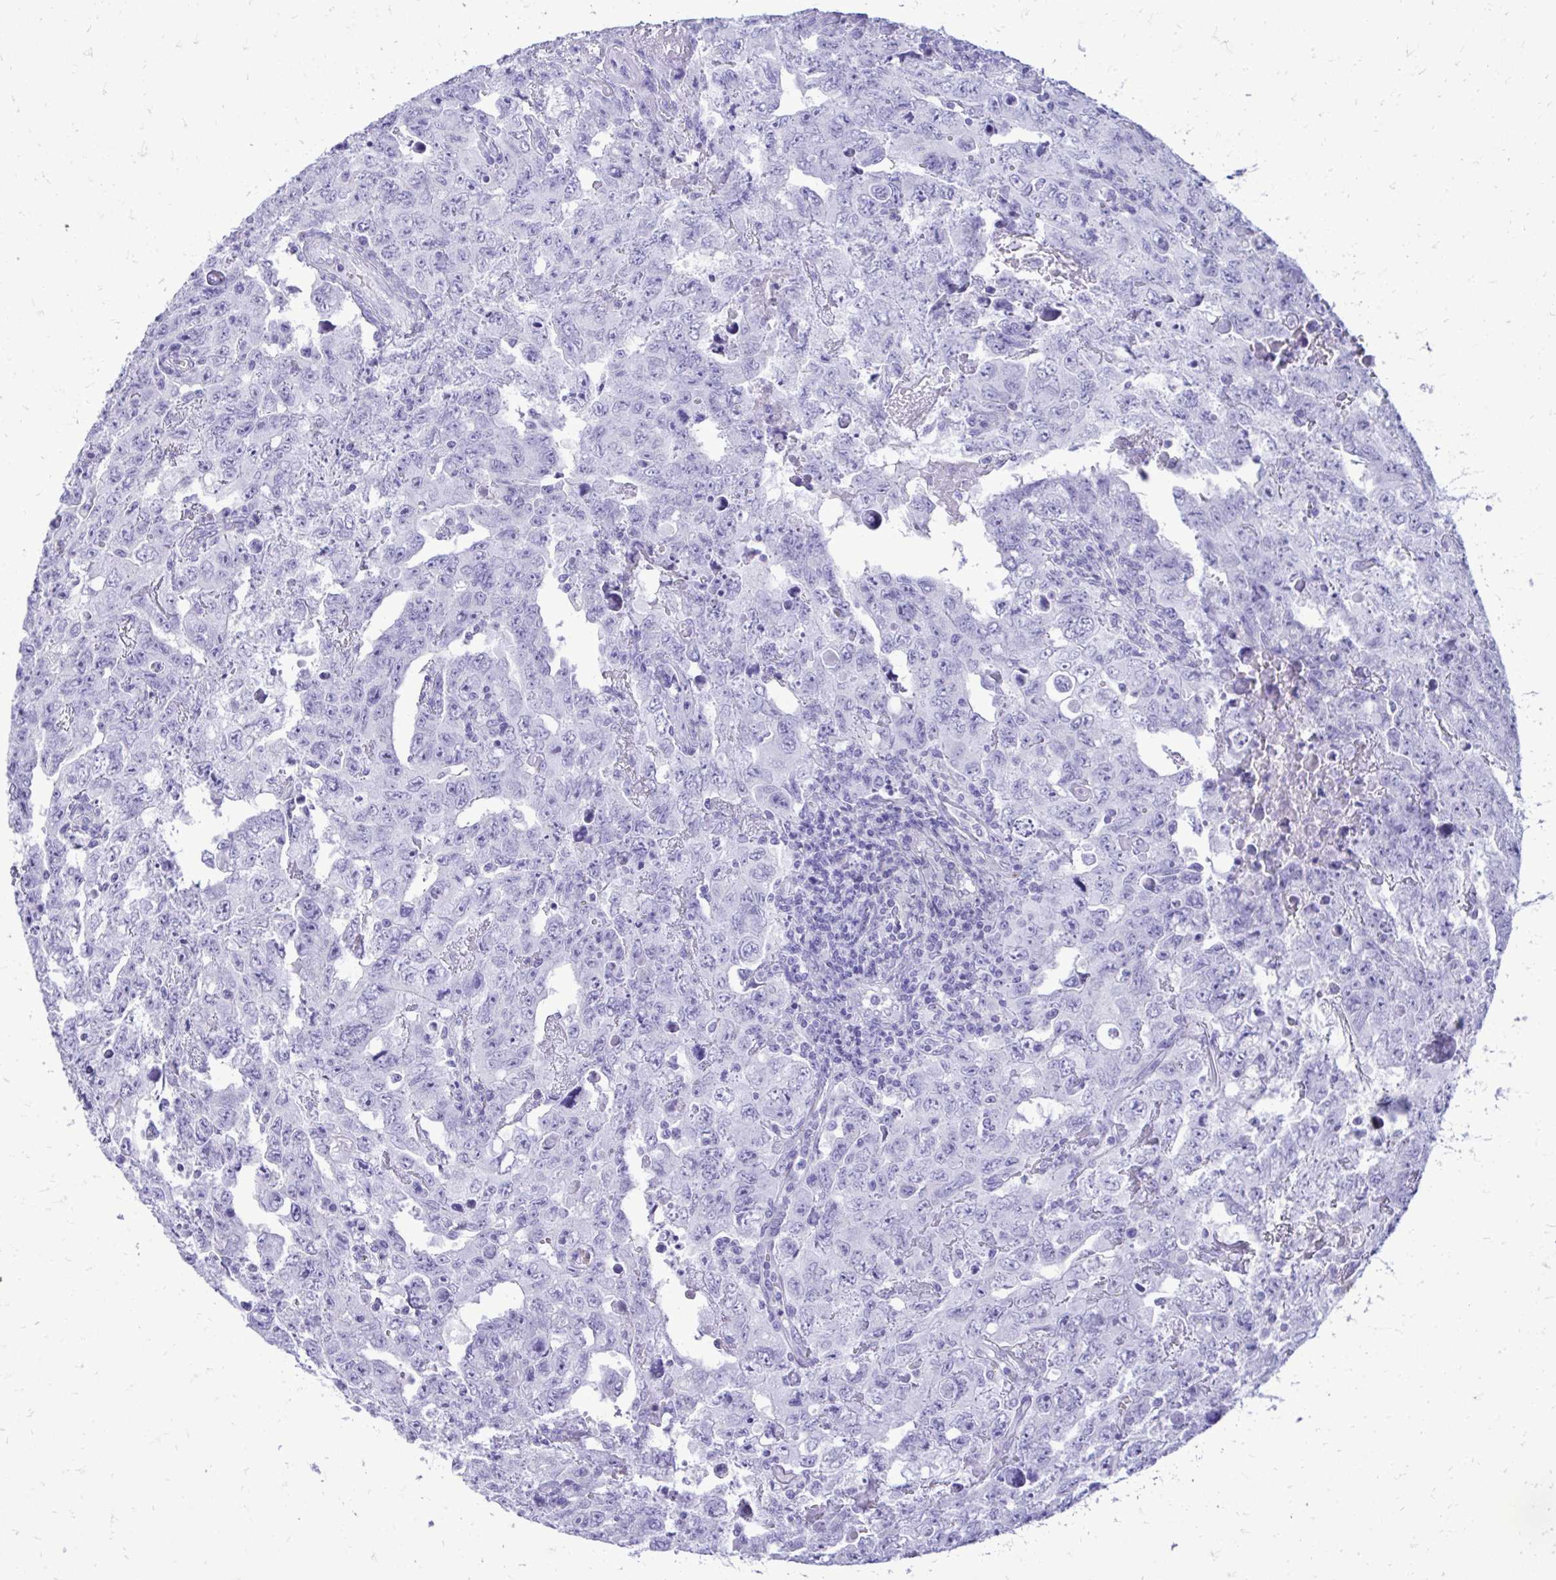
{"staining": {"intensity": "negative", "quantity": "none", "location": "none"}, "tissue": "testis cancer", "cell_type": "Tumor cells", "image_type": "cancer", "snomed": [{"axis": "morphology", "description": "Carcinoma, Embryonal, NOS"}, {"axis": "topography", "description": "Testis"}], "caption": "The photomicrograph shows no significant positivity in tumor cells of testis cancer.", "gene": "ANKDD1B", "patient": {"sex": "male", "age": 24}}